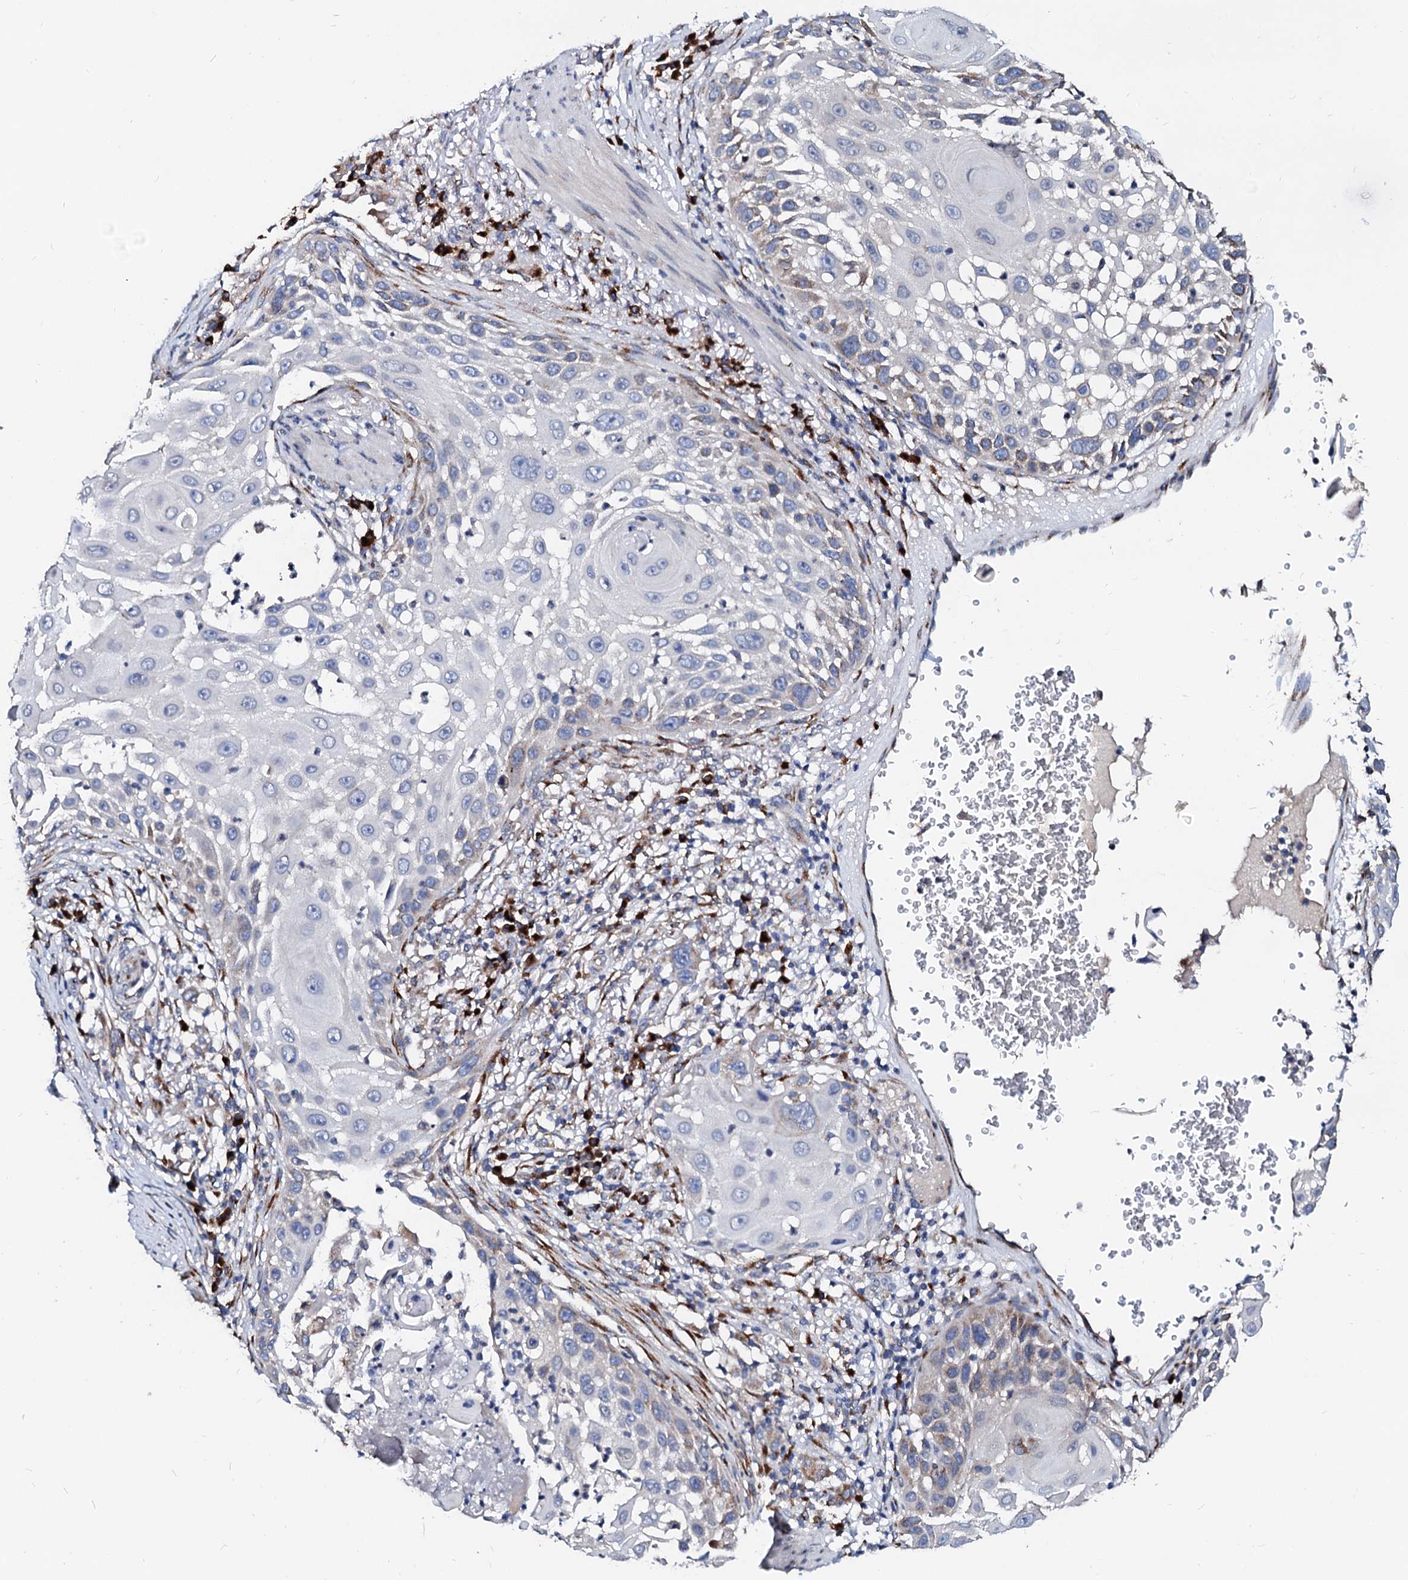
{"staining": {"intensity": "negative", "quantity": "none", "location": "none"}, "tissue": "skin cancer", "cell_type": "Tumor cells", "image_type": "cancer", "snomed": [{"axis": "morphology", "description": "Squamous cell carcinoma, NOS"}, {"axis": "topography", "description": "Skin"}], "caption": "The histopathology image shows no significant staining in tumor cells of skin cancer.", "gene": "LMAN1", "patient": {"sex": "female", "age": 44}}